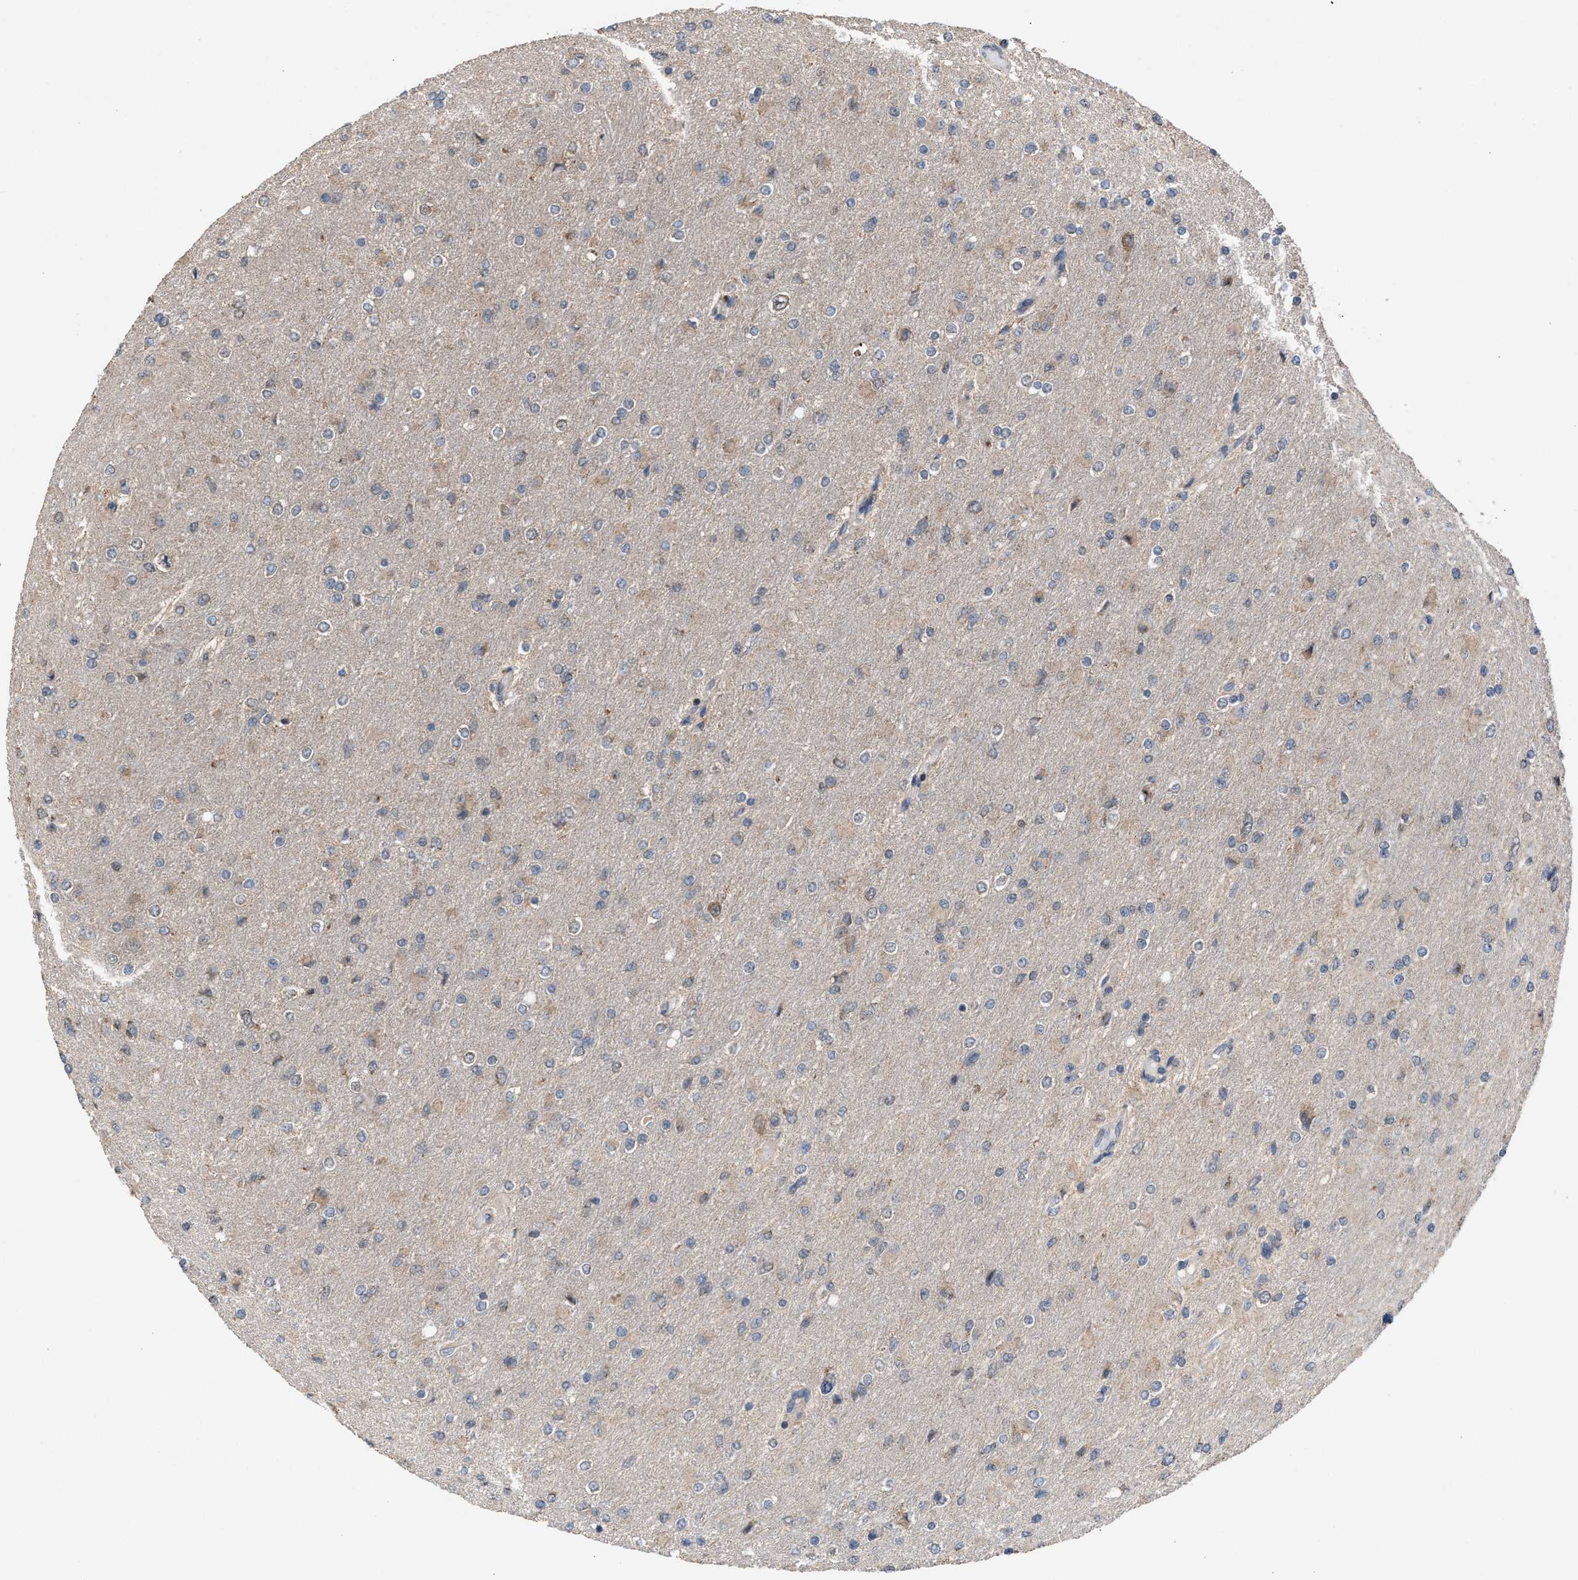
{"staining": {"intensity": "weak", "quantity": "25%-75%", "location": "cytoplasmic/membranous"}, "tissue": "glioma", "cell_type": "Tumor cells", "image_type": "cancer", "snomed": [{"axis": "morphology", "description": "Glioma, malignant, High grade"}, {"axis": "topography", "description": "Cerebral cortex"}], "caption": "Glioma stained with a brown dye demonstrates weak cytoplasmic/membranous positive positivity in about 25%-75% of tumor cells.", "gene": "C9orf78", "patient": {"sex": "female", "age": 36}}